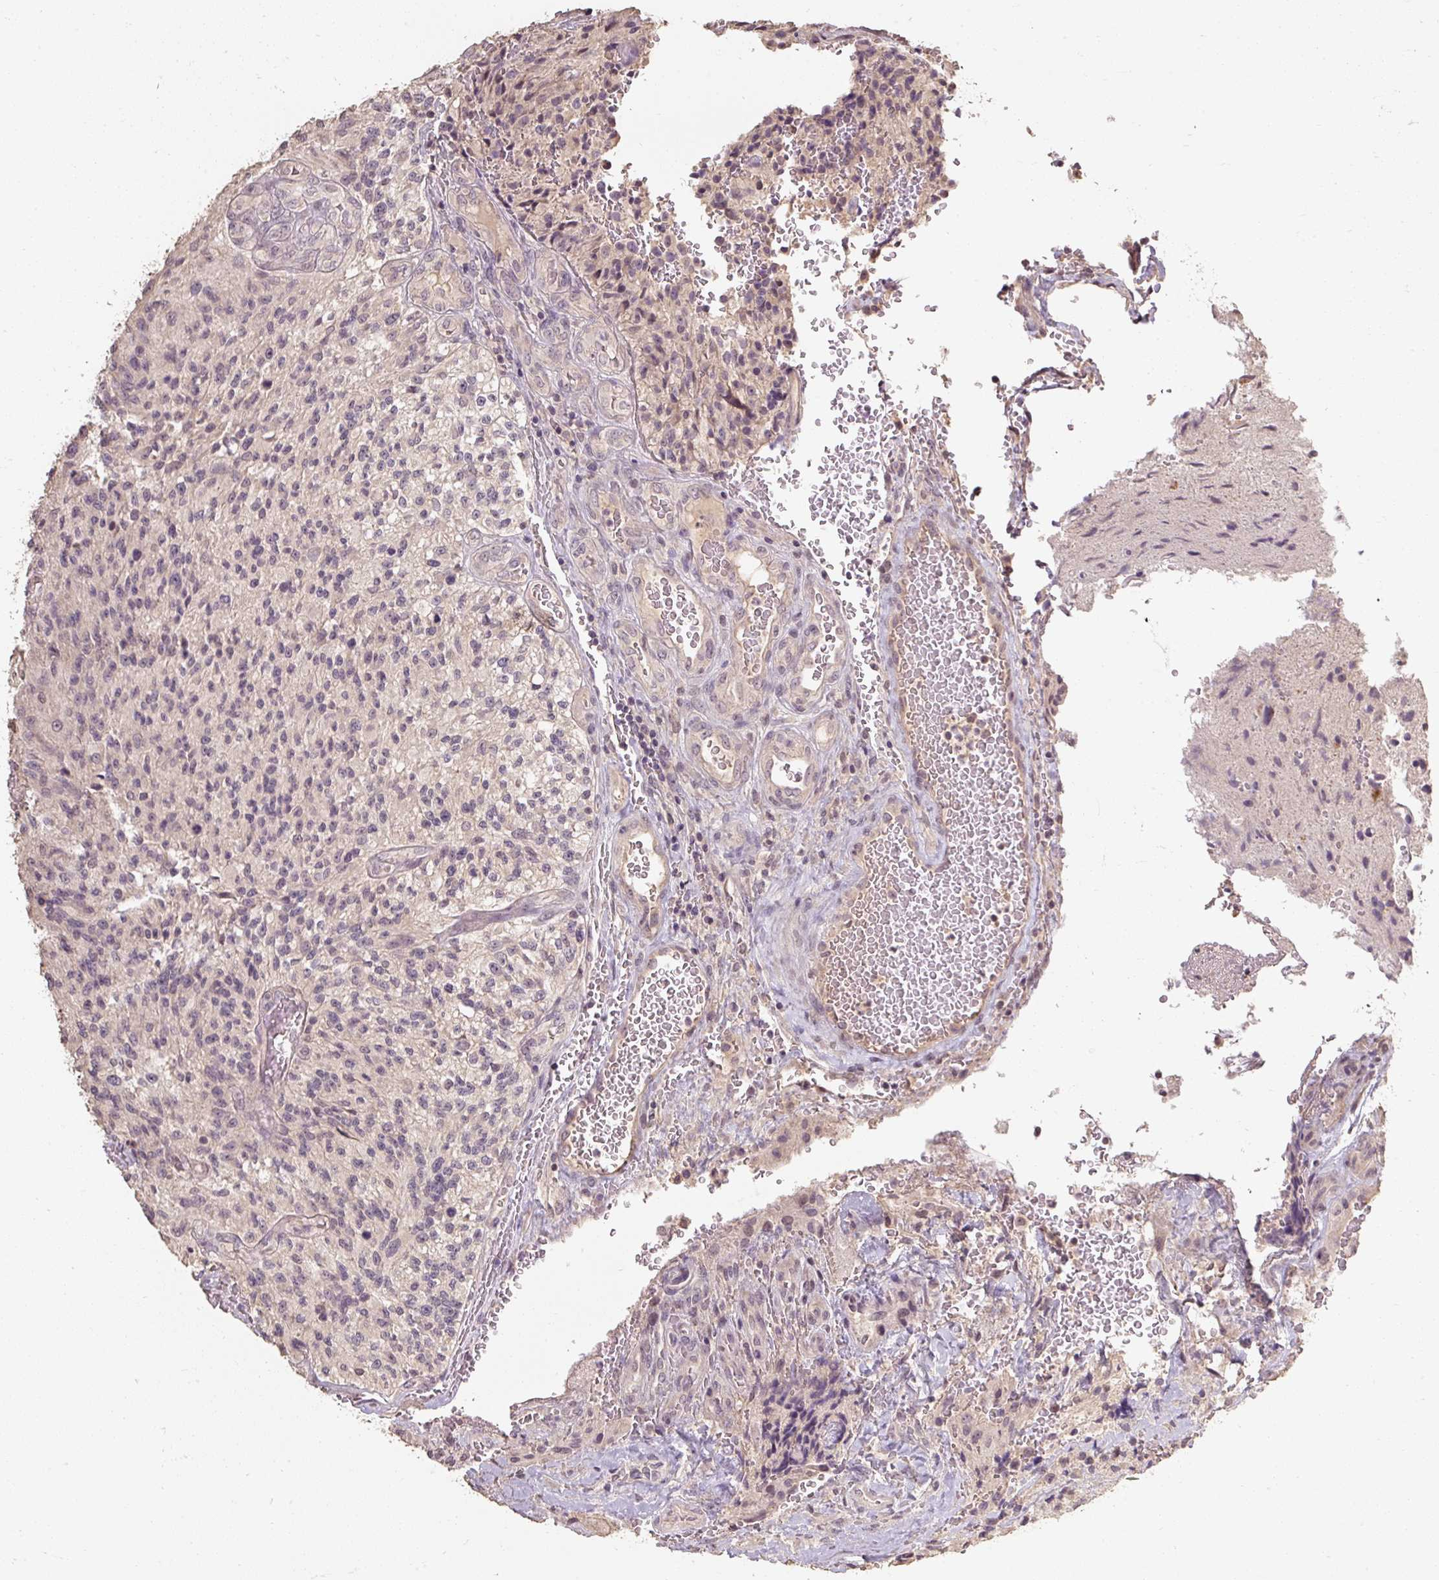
{"staining": {"intensity": "weak", "quantity": "<25%", "location": "nuclear"}, "tissue": "glioma", "cell_type": "Tumor cells", "image_type": "cancer", "snomed": [{"axis": "morphology", "description": "Normal tissue, NOS"}, {"axis": "morphology", "description": "Glioma, malignant, High grade"}, {"axis": "topography", "description": "Cerebral cortex"}], "caption": "IHC histopathology image of human glioma stained for a protein (brown), which exhibits no expression in tumor cells. (DAB IHC, high magnification).", "gene": "CFAP65", "patient": {"sex": "male", "age": 56}}